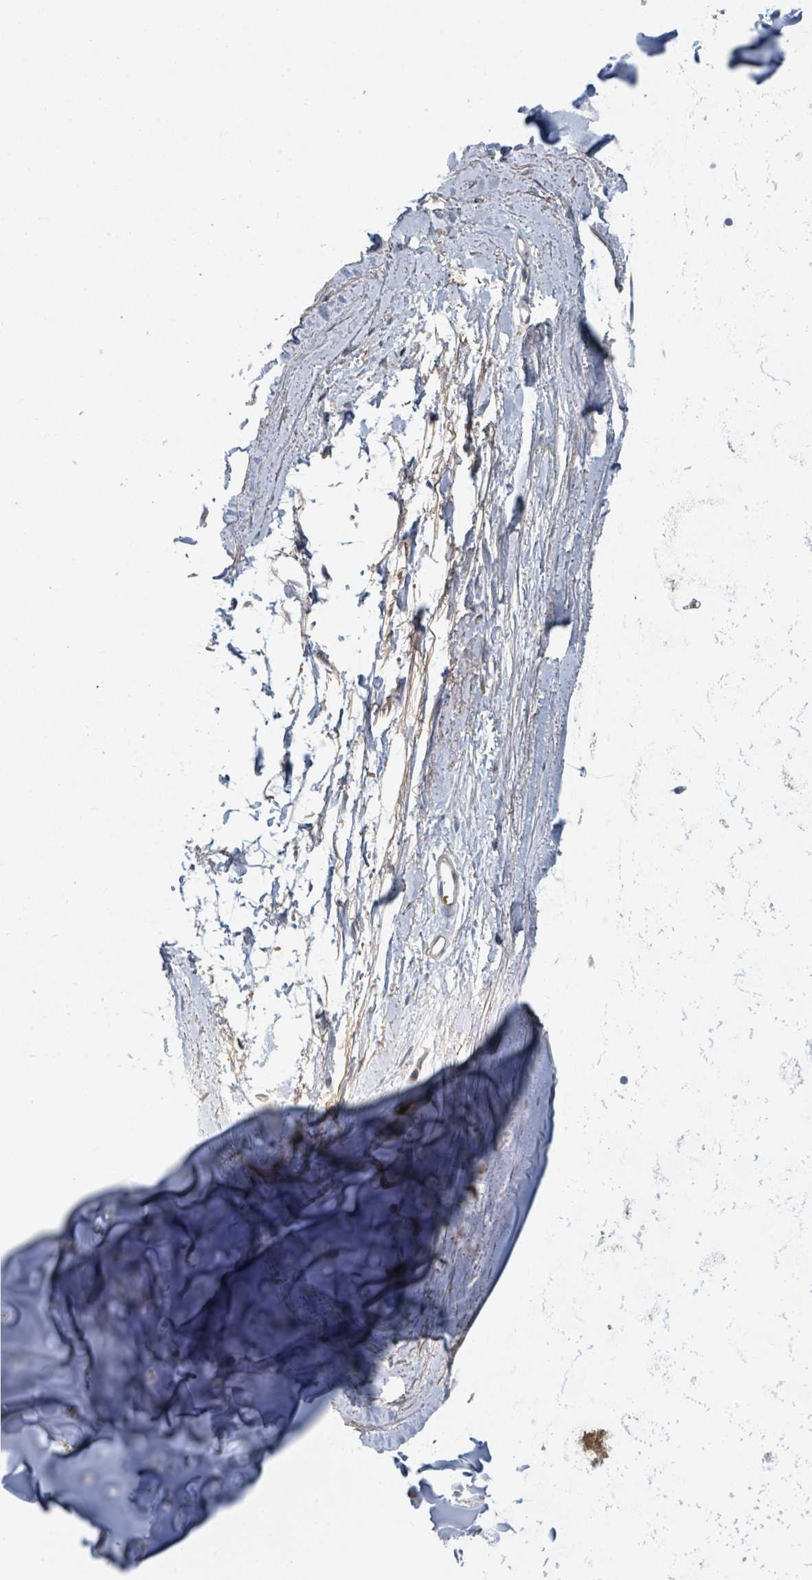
{"staining": {"intensity": "moderate", "quantity": ">75%", "location": "cytoplasmic/membranous"}, "tissue": "adipose tissue", "cell_type": "Adipocytes", "image_type": "normal", "snomed": [{"axis": "morphology", "description": "Normal tissue, NOS"}, {"axis": "topography", "description": "Lymph node"}, {"axis": "topography", "description": "Cartilage tissue"}, {"axis": "topography", "description": "Bronchus"}], "caption": "Adipocytes show medium levels of moderate cytoplasmic/membranous positivity in about >75% of cells in normal human adipose tissue.", "gene": "TRPC4AP", "patient": {"sex": "female", "age": 70}}